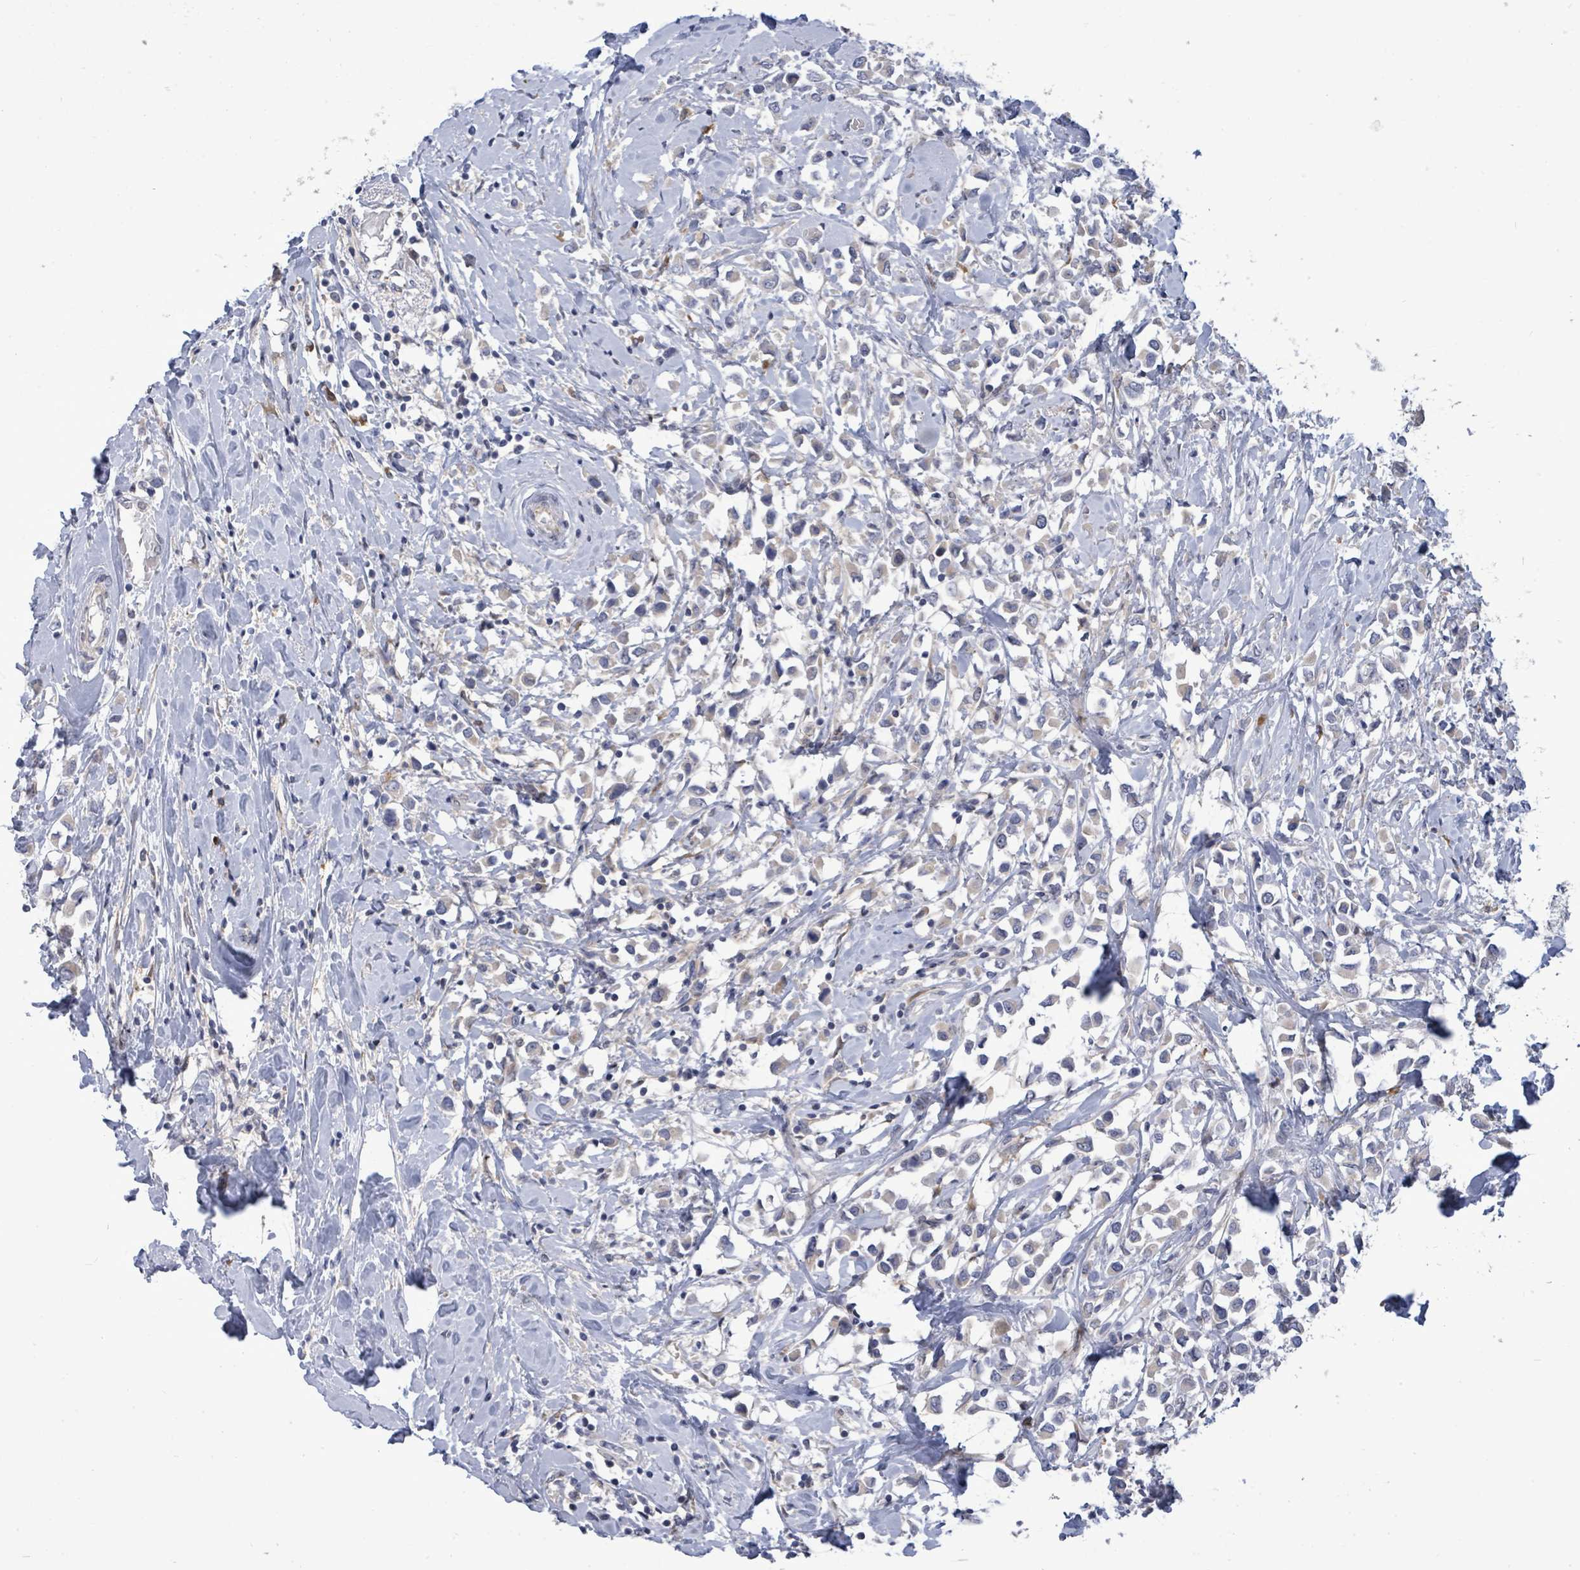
{"staining": {"intensity": "weak", "quantity": "<25%", "location": "cytoplasmic/membranous"}, "tissue": "breast cancer", "cell_type": "Tumor cells", "image_type": "cancer", "snomed": [{"axis": "morphology", "description": "Duct carcinoma"}, {"axis": "topography", "description": "Breast"}], "caption": "This image is of breast intraductal carcinoma stained with immunohistochemistry to label a protein in brown with the nuclei are counter-stained blue. There is no staining in tumor cells.", "gene": "SAR1A", "patient": {"sex": "female", "age": 61}}